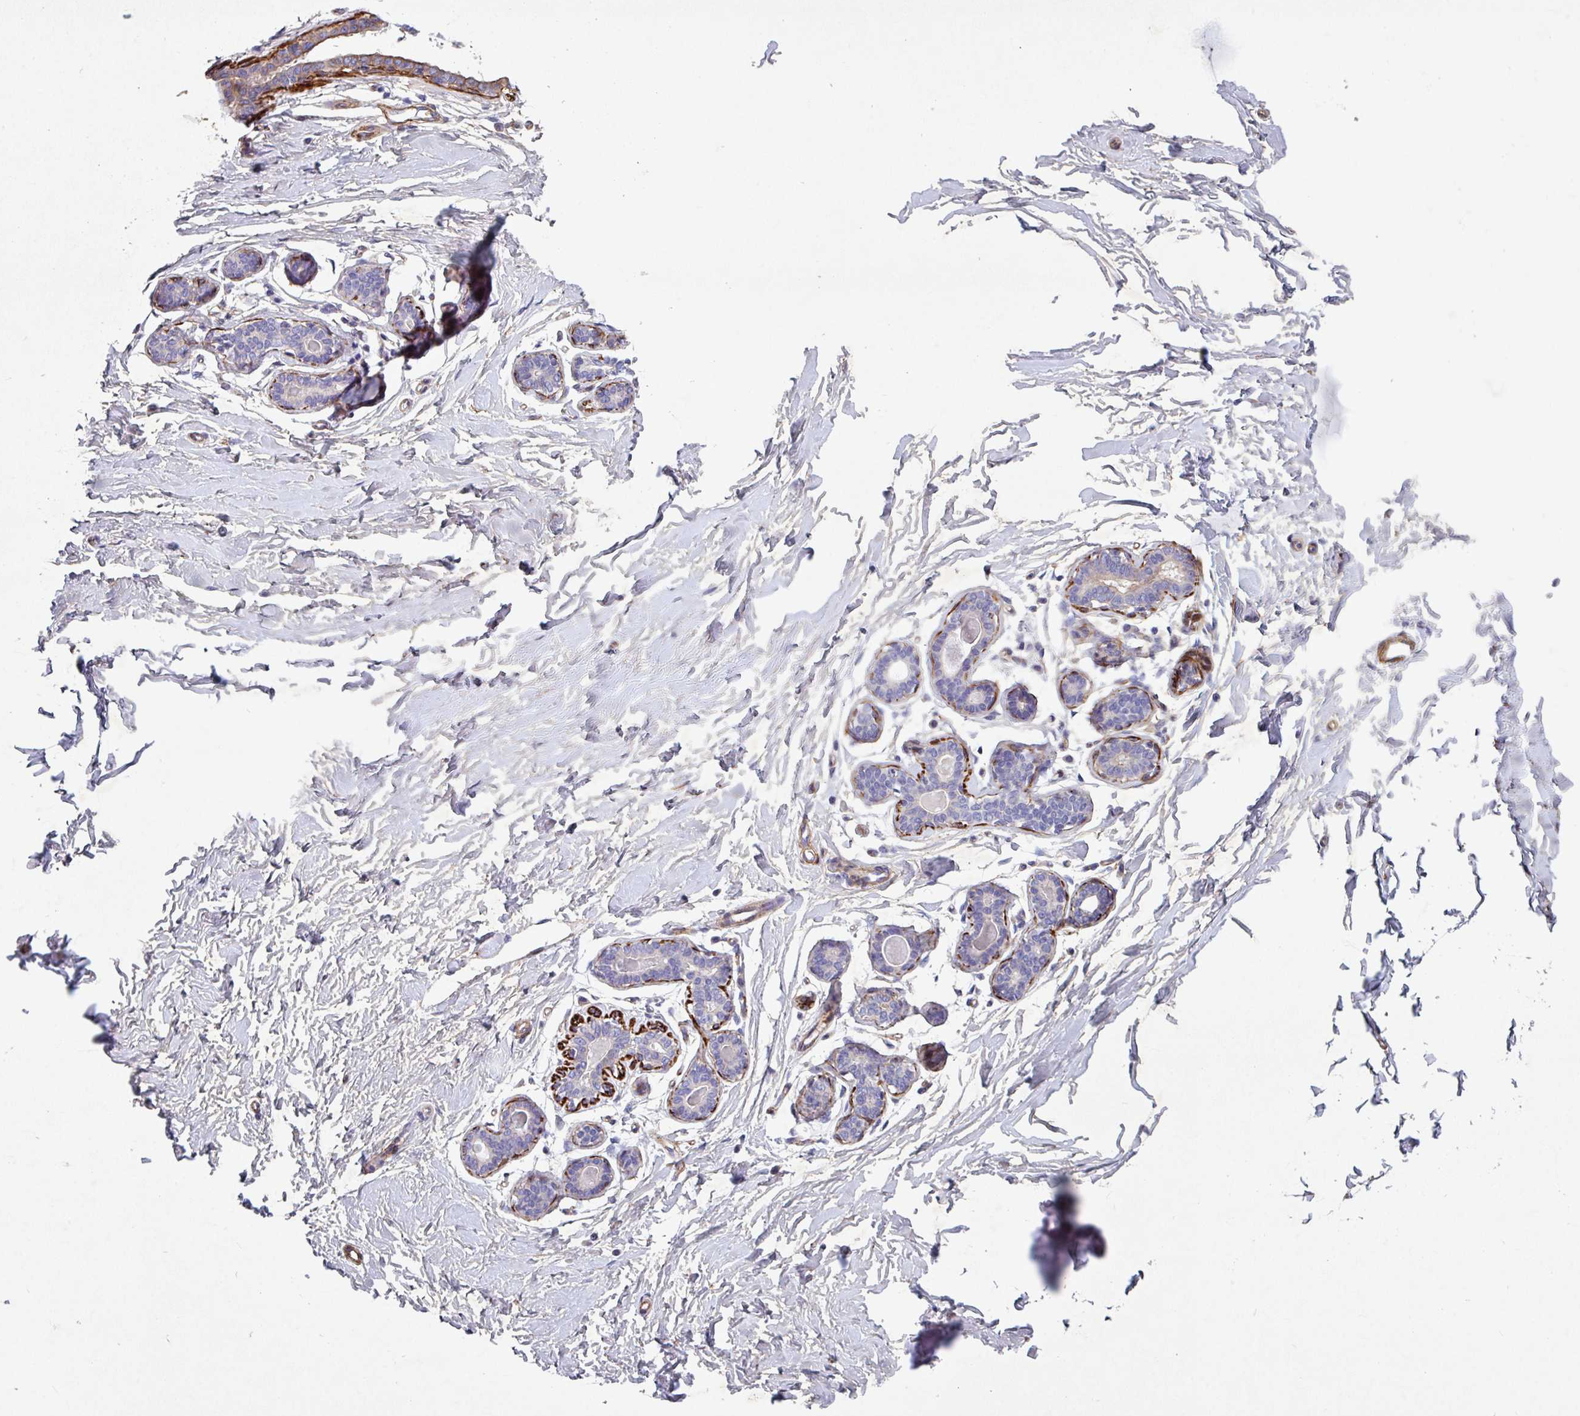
{"staining": {"intensity": "negative", "quantity": "none", "location": "none"}, "tissue": "breast", "cell_type": "Adipocytes", "image_type": "normal", "snomed": [{"axis": "morphology", "description": "Normal tissue, NOS"}, {"axis": "topography", "description": "Breast"}], "caption": "High power microscopy histopathology image of an immunohistochemistry (IHC) image of benign breast, revealing no significant staining in adipocytes. (Brightfield microscopy of DAB (3,3'-diaminobenzidine) immunohistochemistry at high magnification).", "gene": "ATP2C2", "patient": {"sex": "female", "age": 23}}